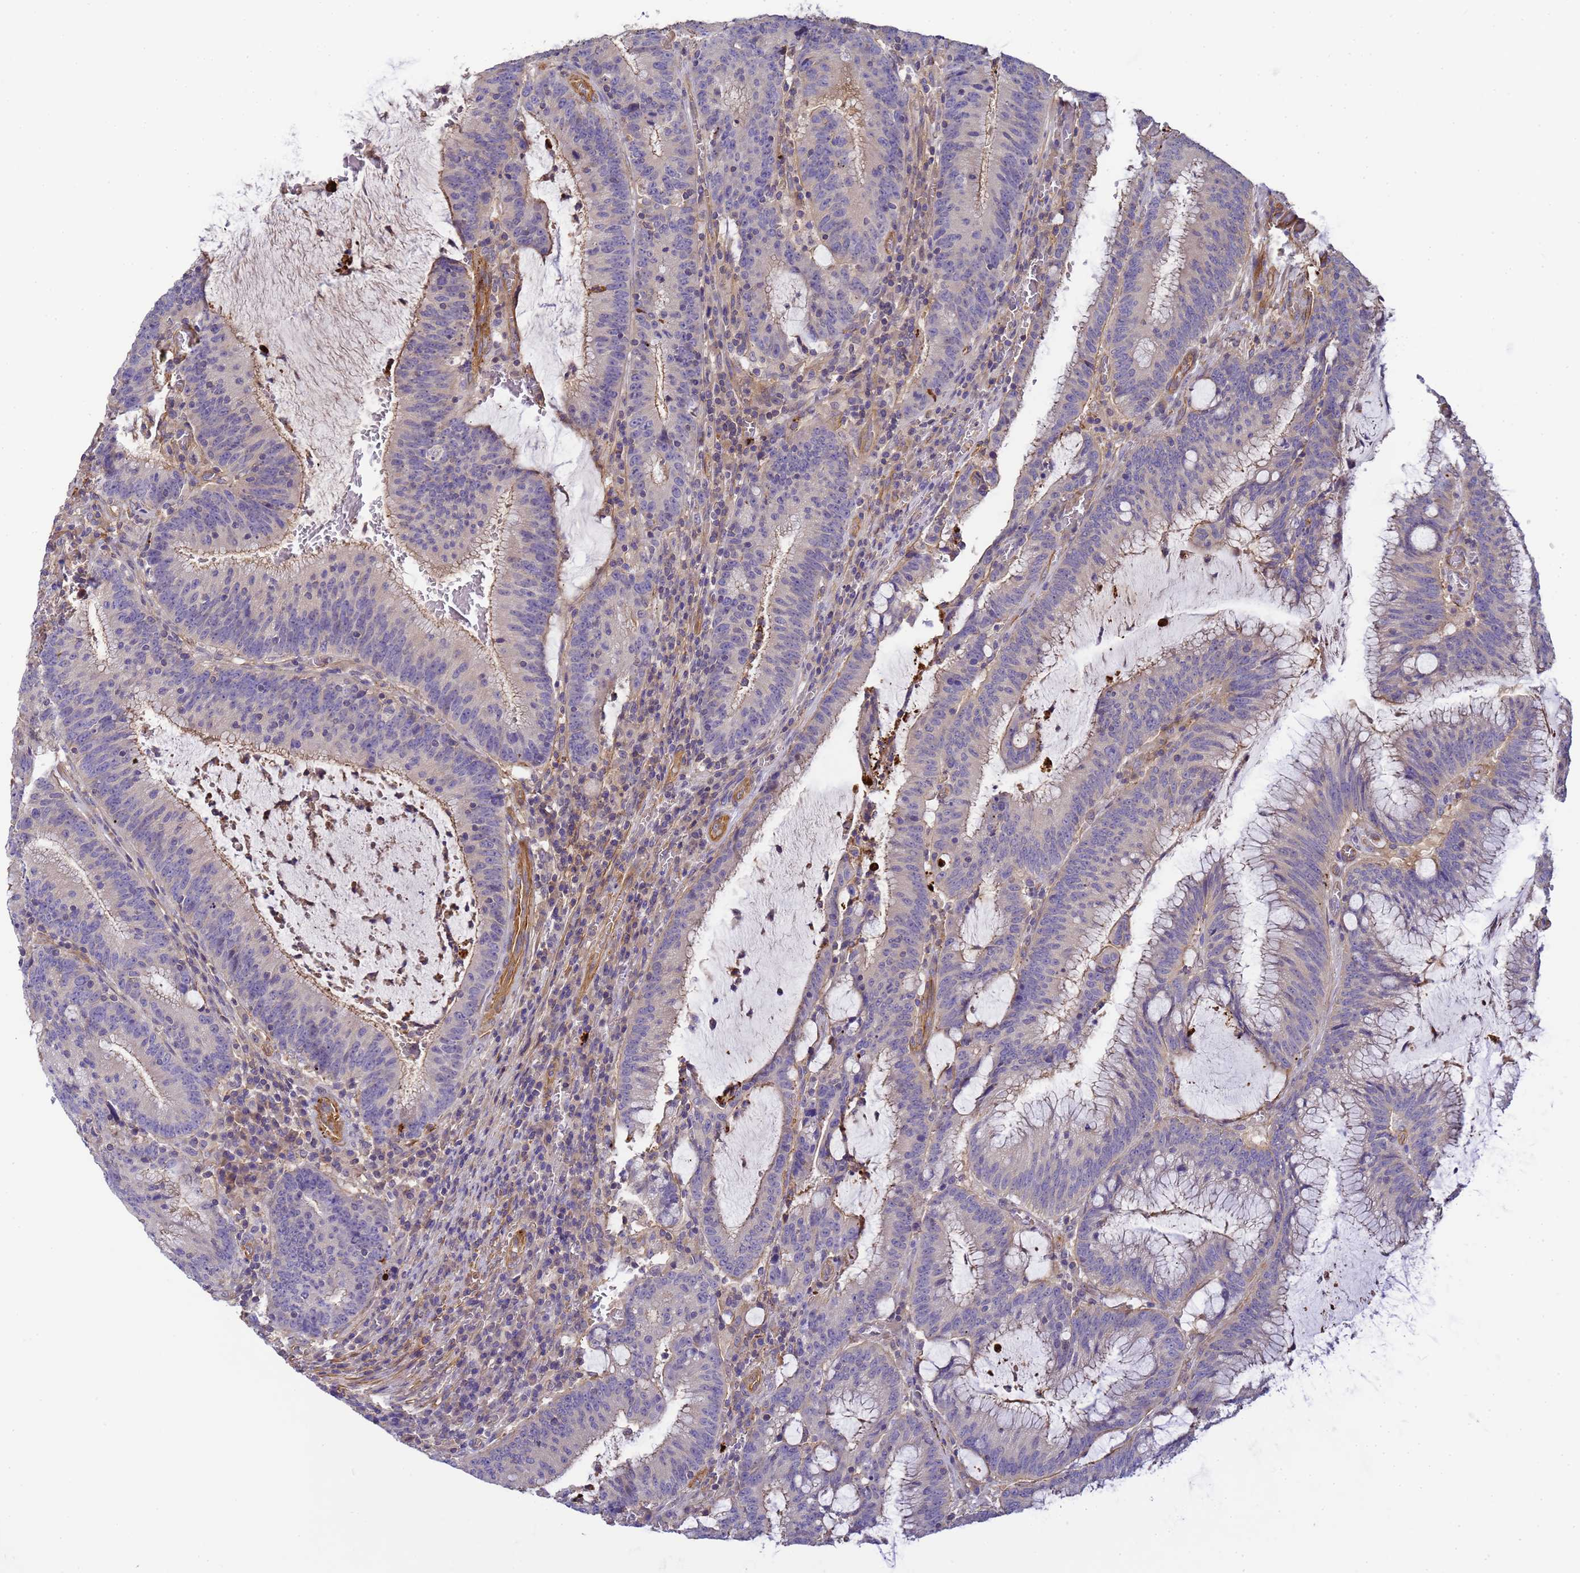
{"staining": {"intensity": "weak", "quantity": "<25%", "location": "cytoplasmic/membranous"}, "tissue": "colorectal cancer", "cell_type": "Tumor cells", "image_type": "cancer", "snomed": [{"axis": "morphology", "description": "Adenocarcinoma, NOS"}, {"axis": "topography", "description": "Rectum"}], "caption": "The micrograph exhibits no significant staining in tumor cells of colorectal cancer.", "gene": "MYL12A", "patient": {"sex": "female", "age": 77}}